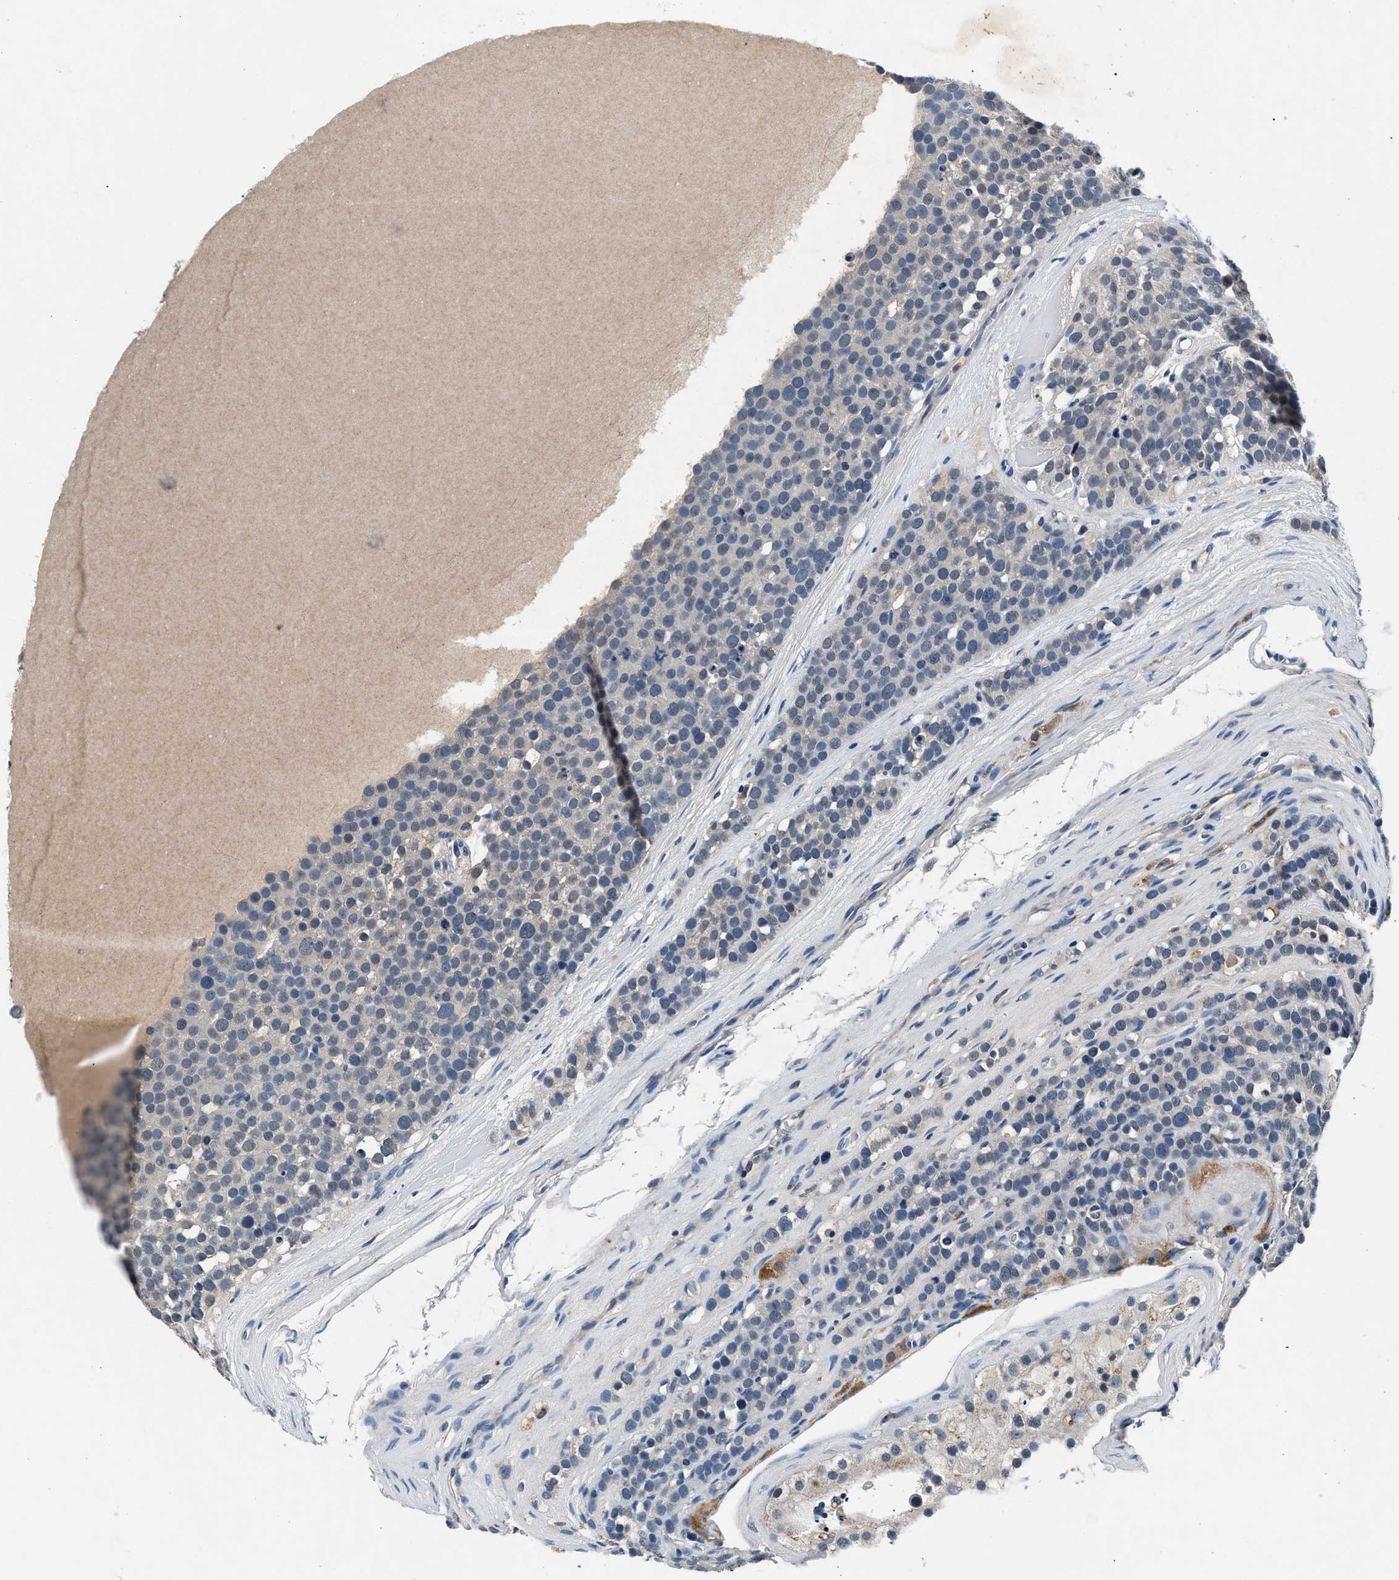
{"staining": {"intensity": "negative", "quantity": "none", "location": "none"}, "tissue": "testis cancer", "cell_type": "Tumor cells", "image_type": "cancer", "snomed": [{"axis": "morphology", "description": "Seminoma, NOS"}, {"axis": "topography", "description": "Testis"}], "caption": "This micrograph is of seminoma (testis) stained with immunohistochemistry to label a protein in brown with the nuclei are counter-stained blue. There is no staining in tumor cells.", "gene": "DENND6B", "patient": {"sex": "male", "age": 71}}